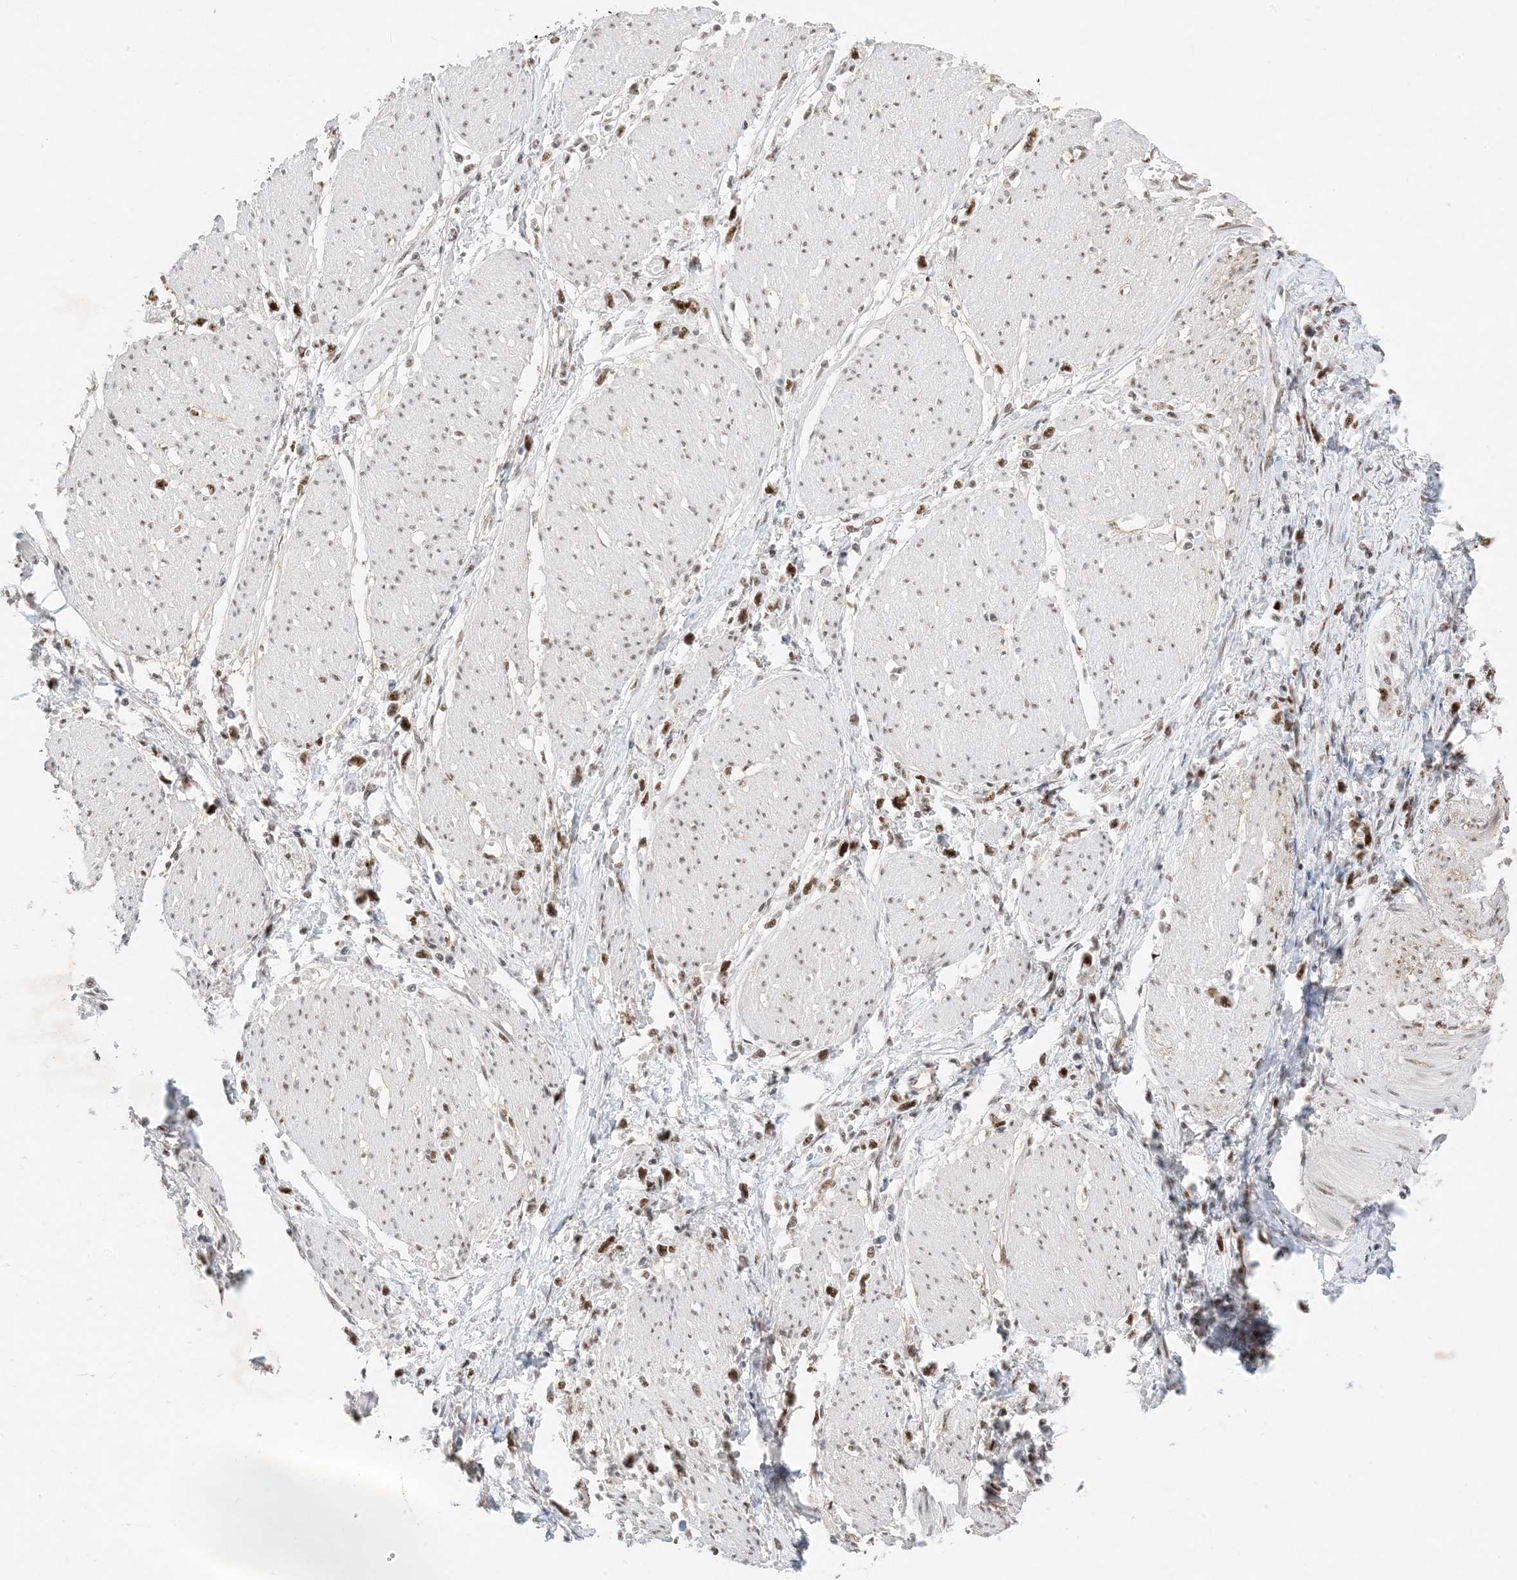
{"staining": {"intensity": "moderate", "quantity": ">75%", "location": "nuclear"}, "tissue": "stomach cancer", "cell_type": "Tumor cells", "image_type": "cancer", "snomed": [{"axis": "morphology", "description": "Adenocarcinoma, NOS"}, {"axis": "topography", "description": "Stomach"}], "caption": "Immunohistochemistry (DAB) staining of human stomach adenocarcinoma shows moderate nuclear protein staining in about >75% of tumor cells.", "gene": "SF3A3", "patient": {"sex": "female", "age": 59}}